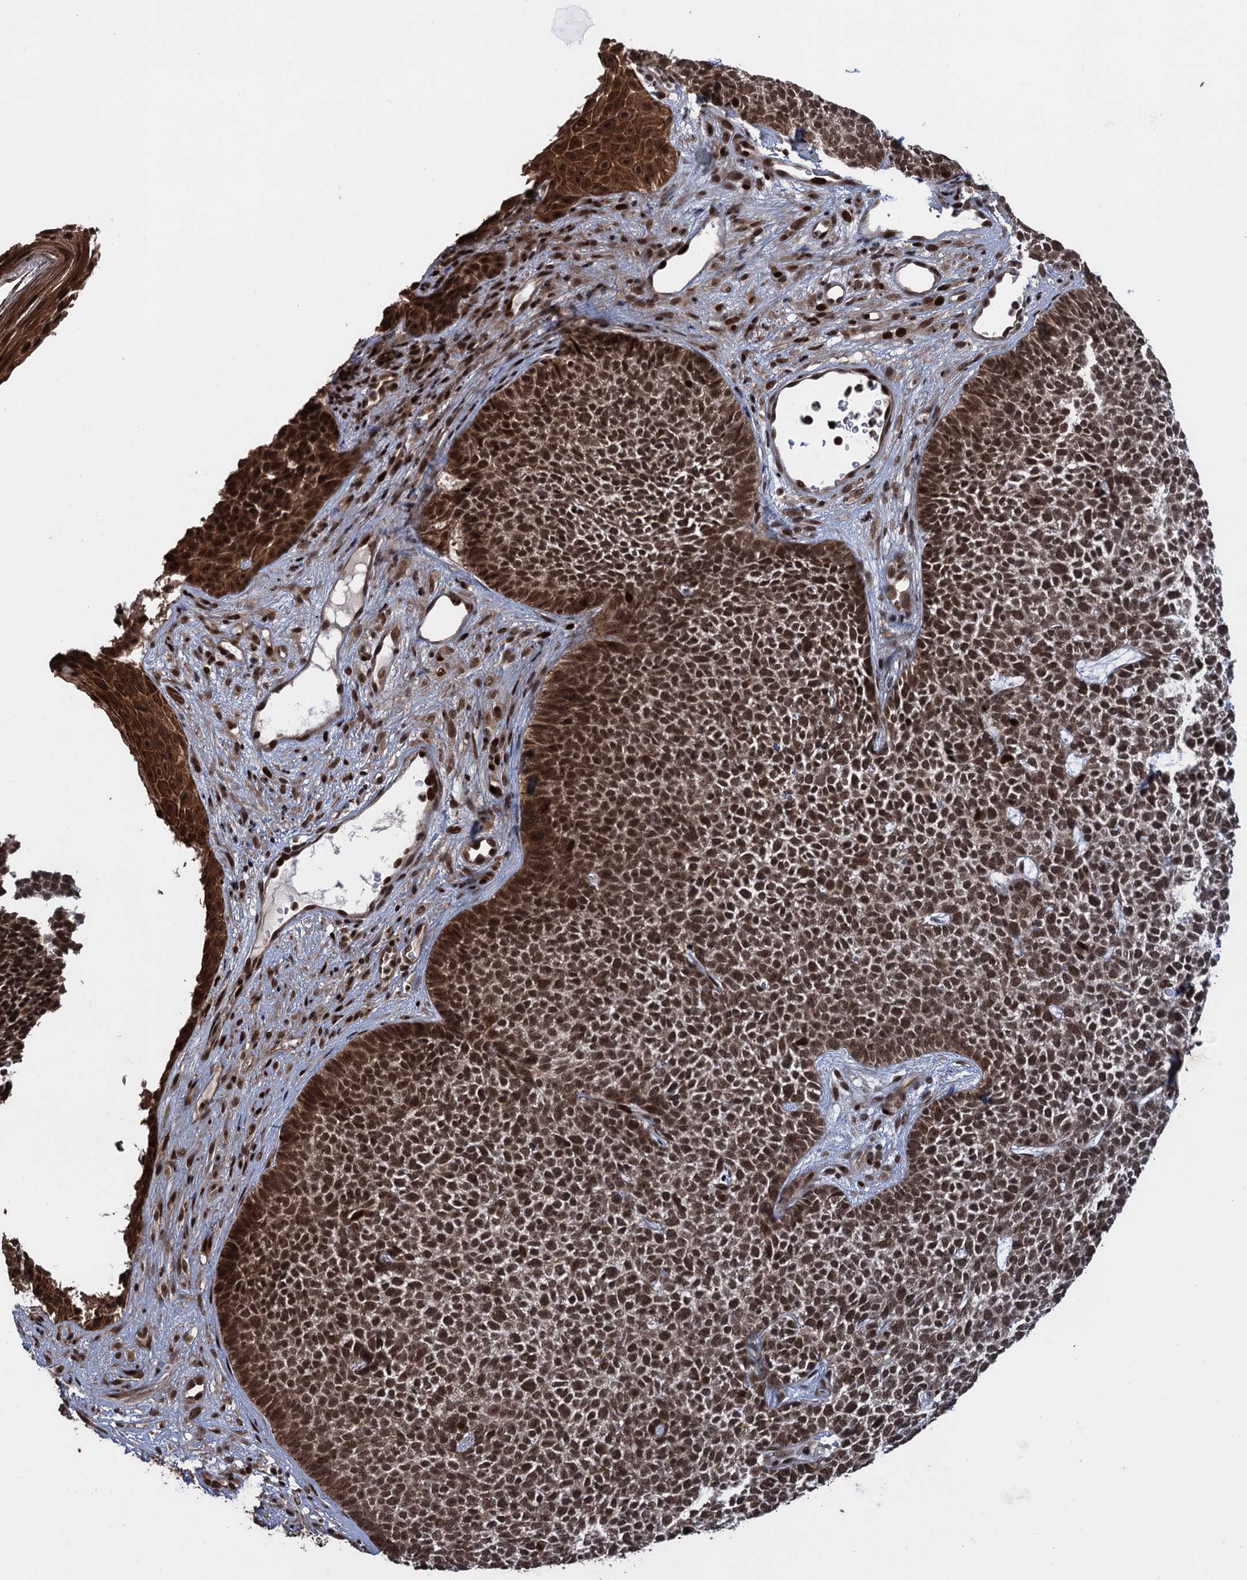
{"staining": {"intensity": "strong", "quantity": ">75%", "location": "nuclear"}, "tissue": "skin cancer", "cell_type": "Tumor cells", "image_type": "cancer", "snomed": [{"axis": "morphology", "description": "Basal cell carcinoma"}, {"axis": "topography", "description": "Skin"}], "caption": "Skin basal cell carcinoma stained with a brown dye shows strong nuclear positive positivity in approximately >75% of tumor cells.", "gene": "ZNF169", "patient": {"sex": "female", "age": 84}}